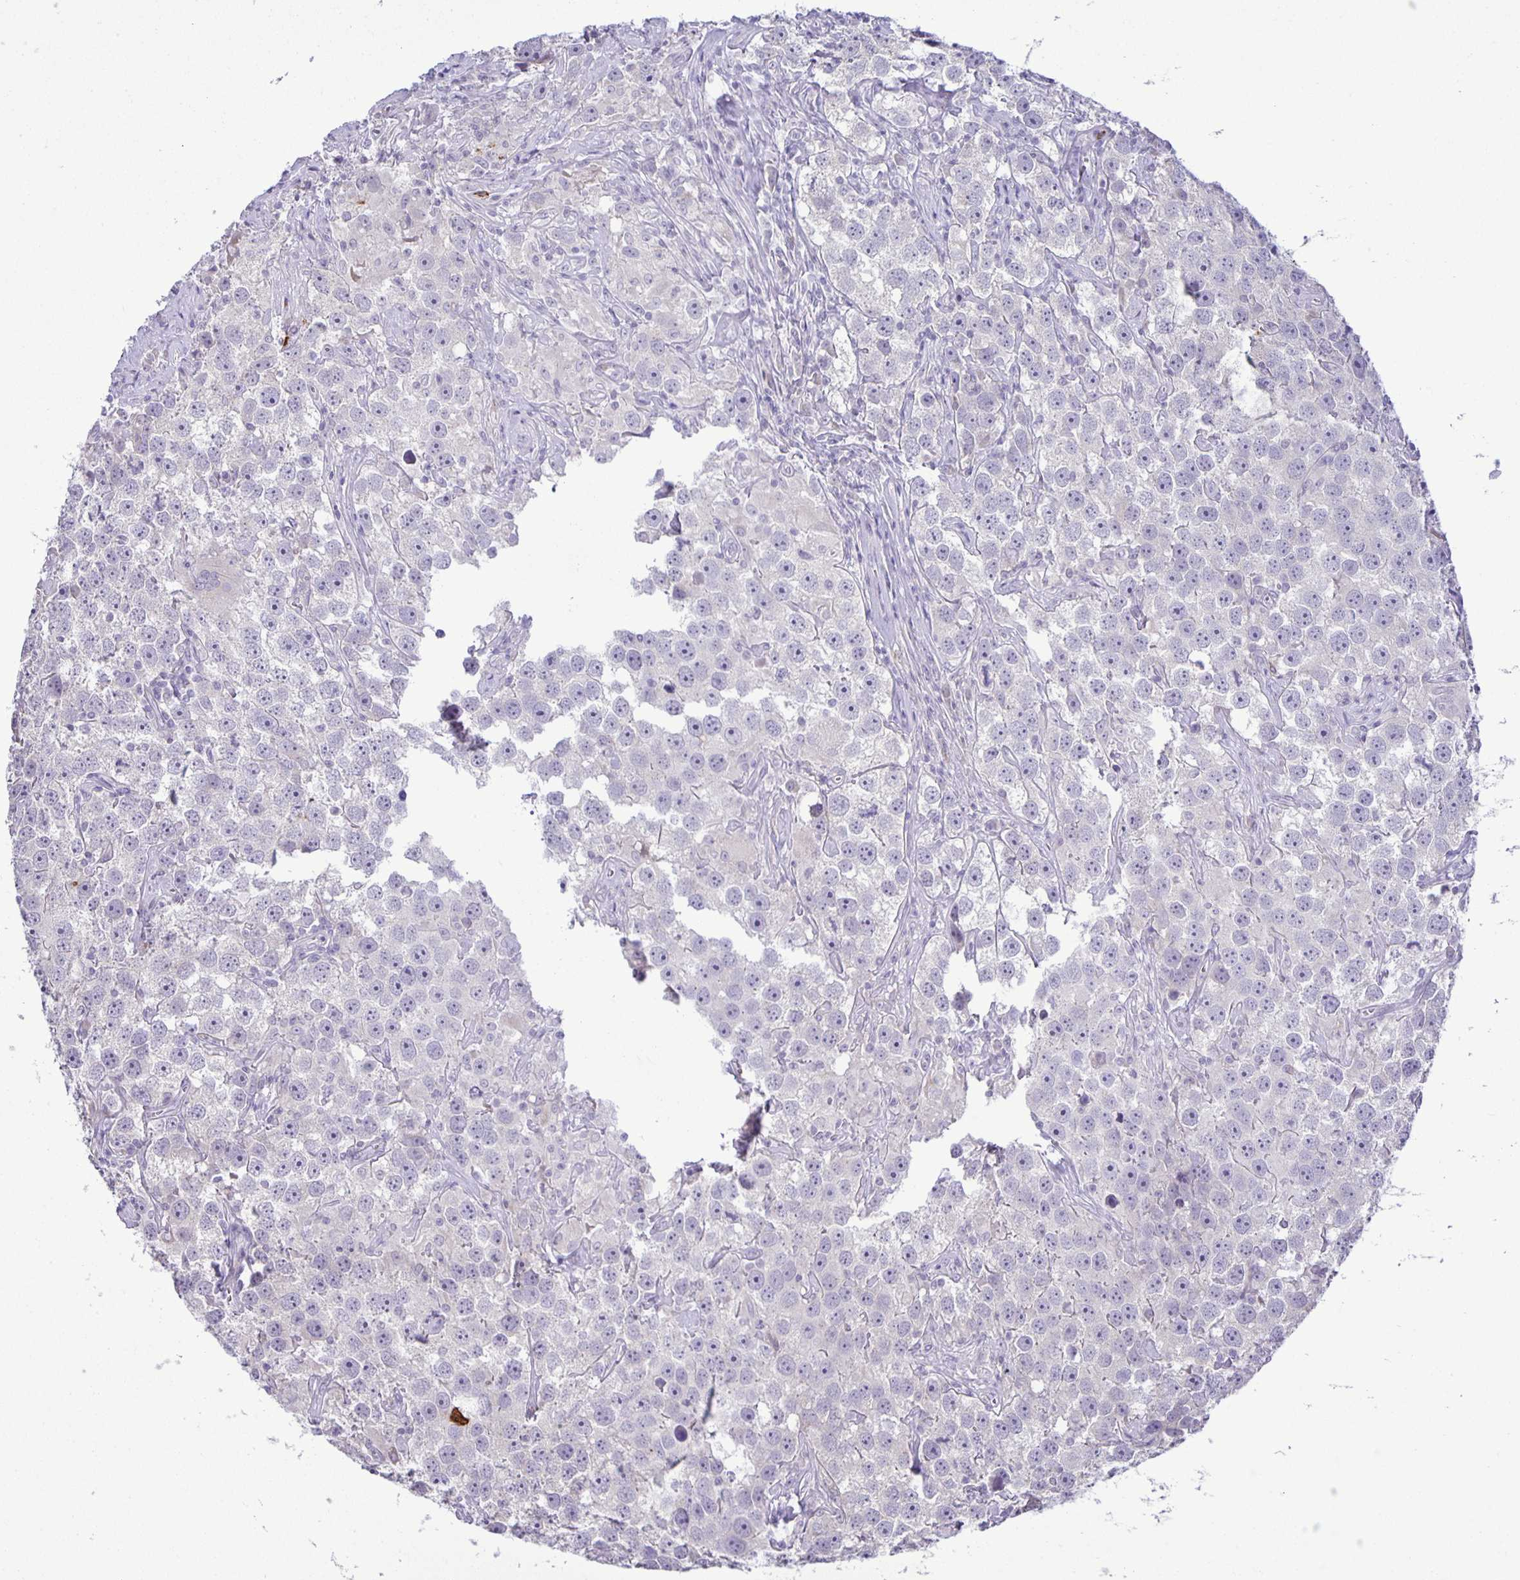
{"staining": {"intensity": "negative", "quantity": "none", "location": "none"}, "tissue": "testis cancer", "cell_type": "Tumor cells", "image_type": "cancer", "snomed": [{"axis": "morphology", "description": "Seminoma, NOS"}, {"axis": "topography", "description": "Testis"}], "caption": "High magnification brightfield microscopy of seminoma (testis) stained with DAB (3,3'-diaminobenzidine) (brown) and counterstained with hematoxylin (blue): tumor cells show no significant staining.", "gene": "ADCK1", "patient": {"sex": "male", "age": 49}}